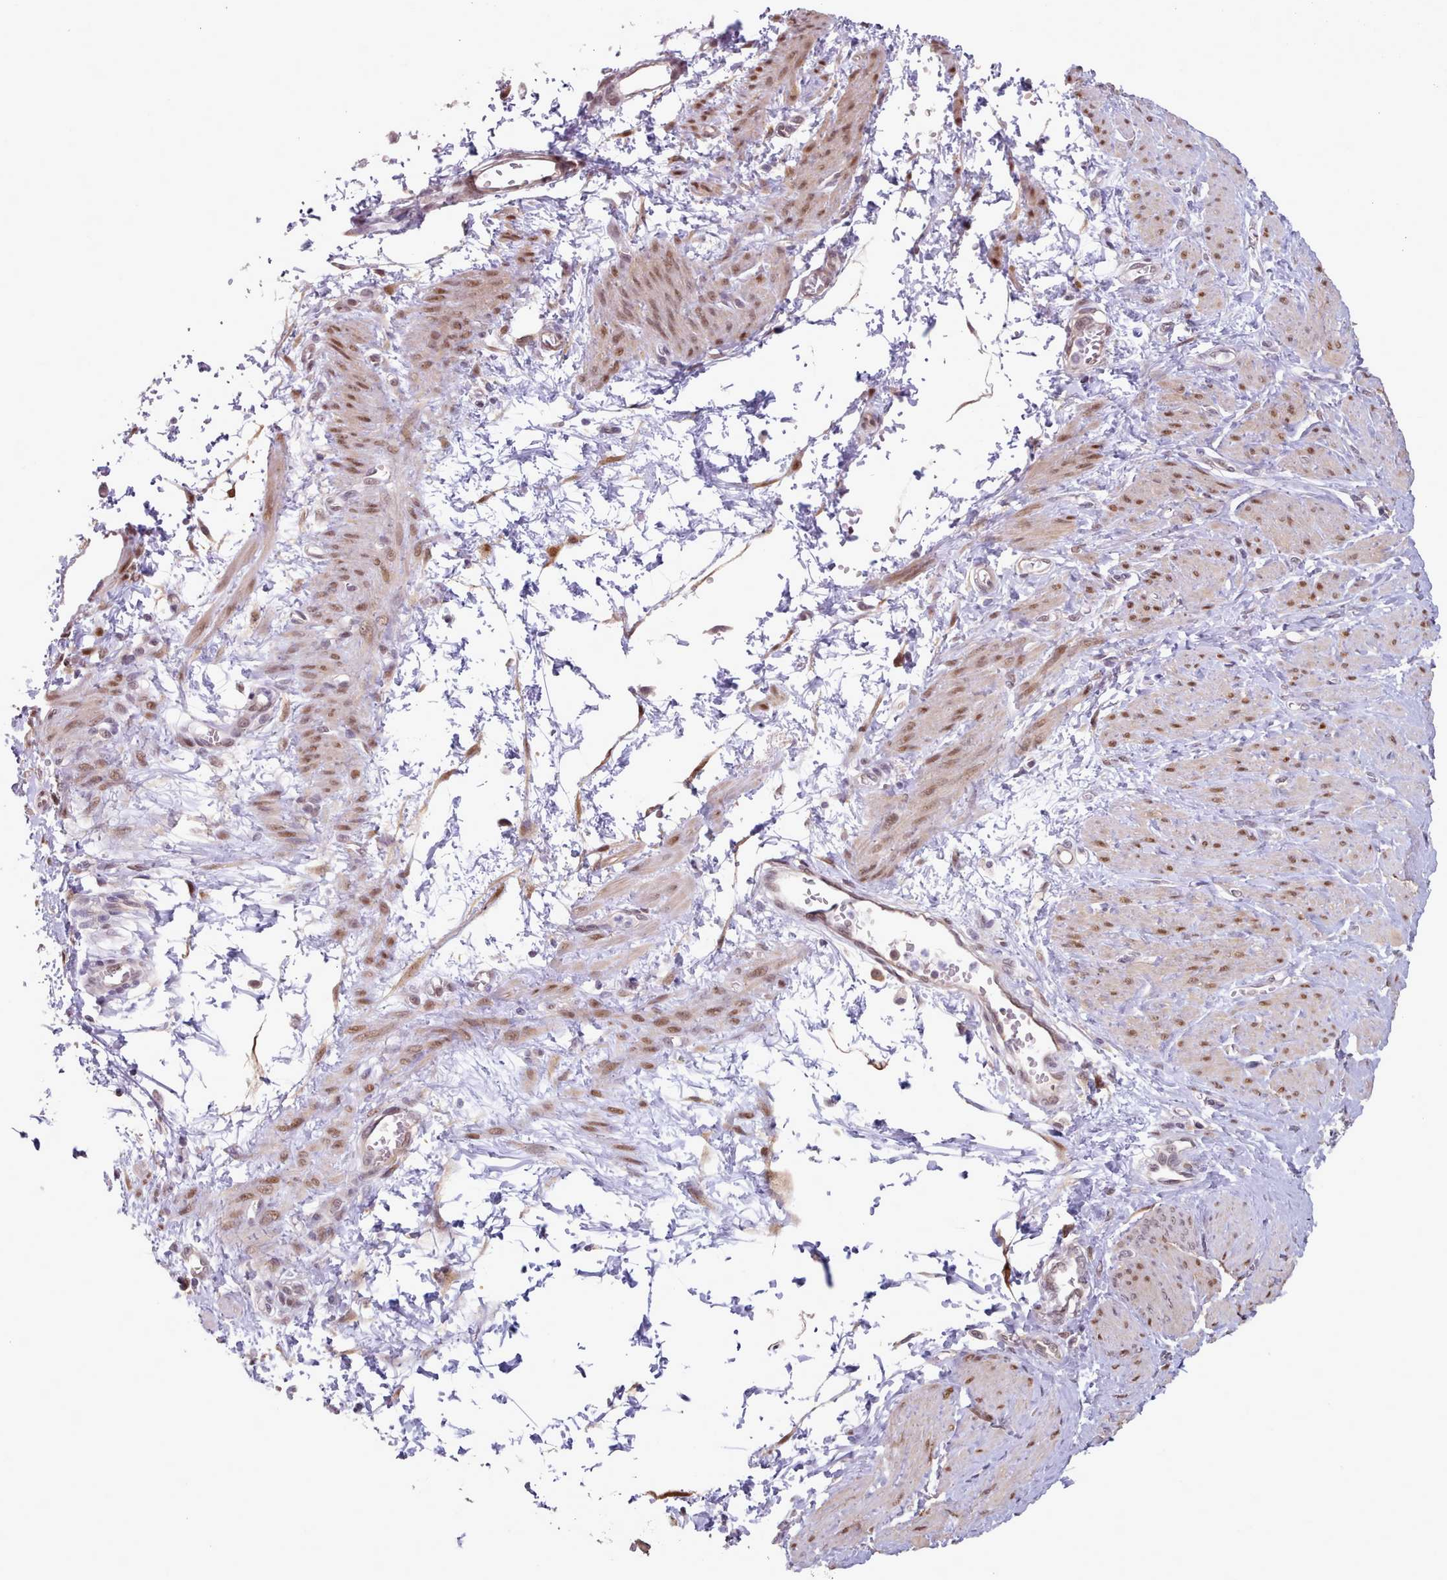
{"staining": {"intensity": "moderate", "quantity": "25%-75%", "location": "nuclear"}, "tissue": "smooth muscle", "cell_type": "Smooth muscle cells", "image_type": "normal", "snomed": [{"axis": "morphology", "description": "Normal tissue, NOS"}, {"axis": "topography", "description": "Smooth muscle"}, {"axis": "topography", "description": "Uterus"}], "caption": "Immunohistochemical staining of normal human smooth muscle displays moderate nuclear protein expression in approximately 25%-75% of smooth muscle cells.", "gene": "CES3", "patient": {"sex": "female", "age": 39}}